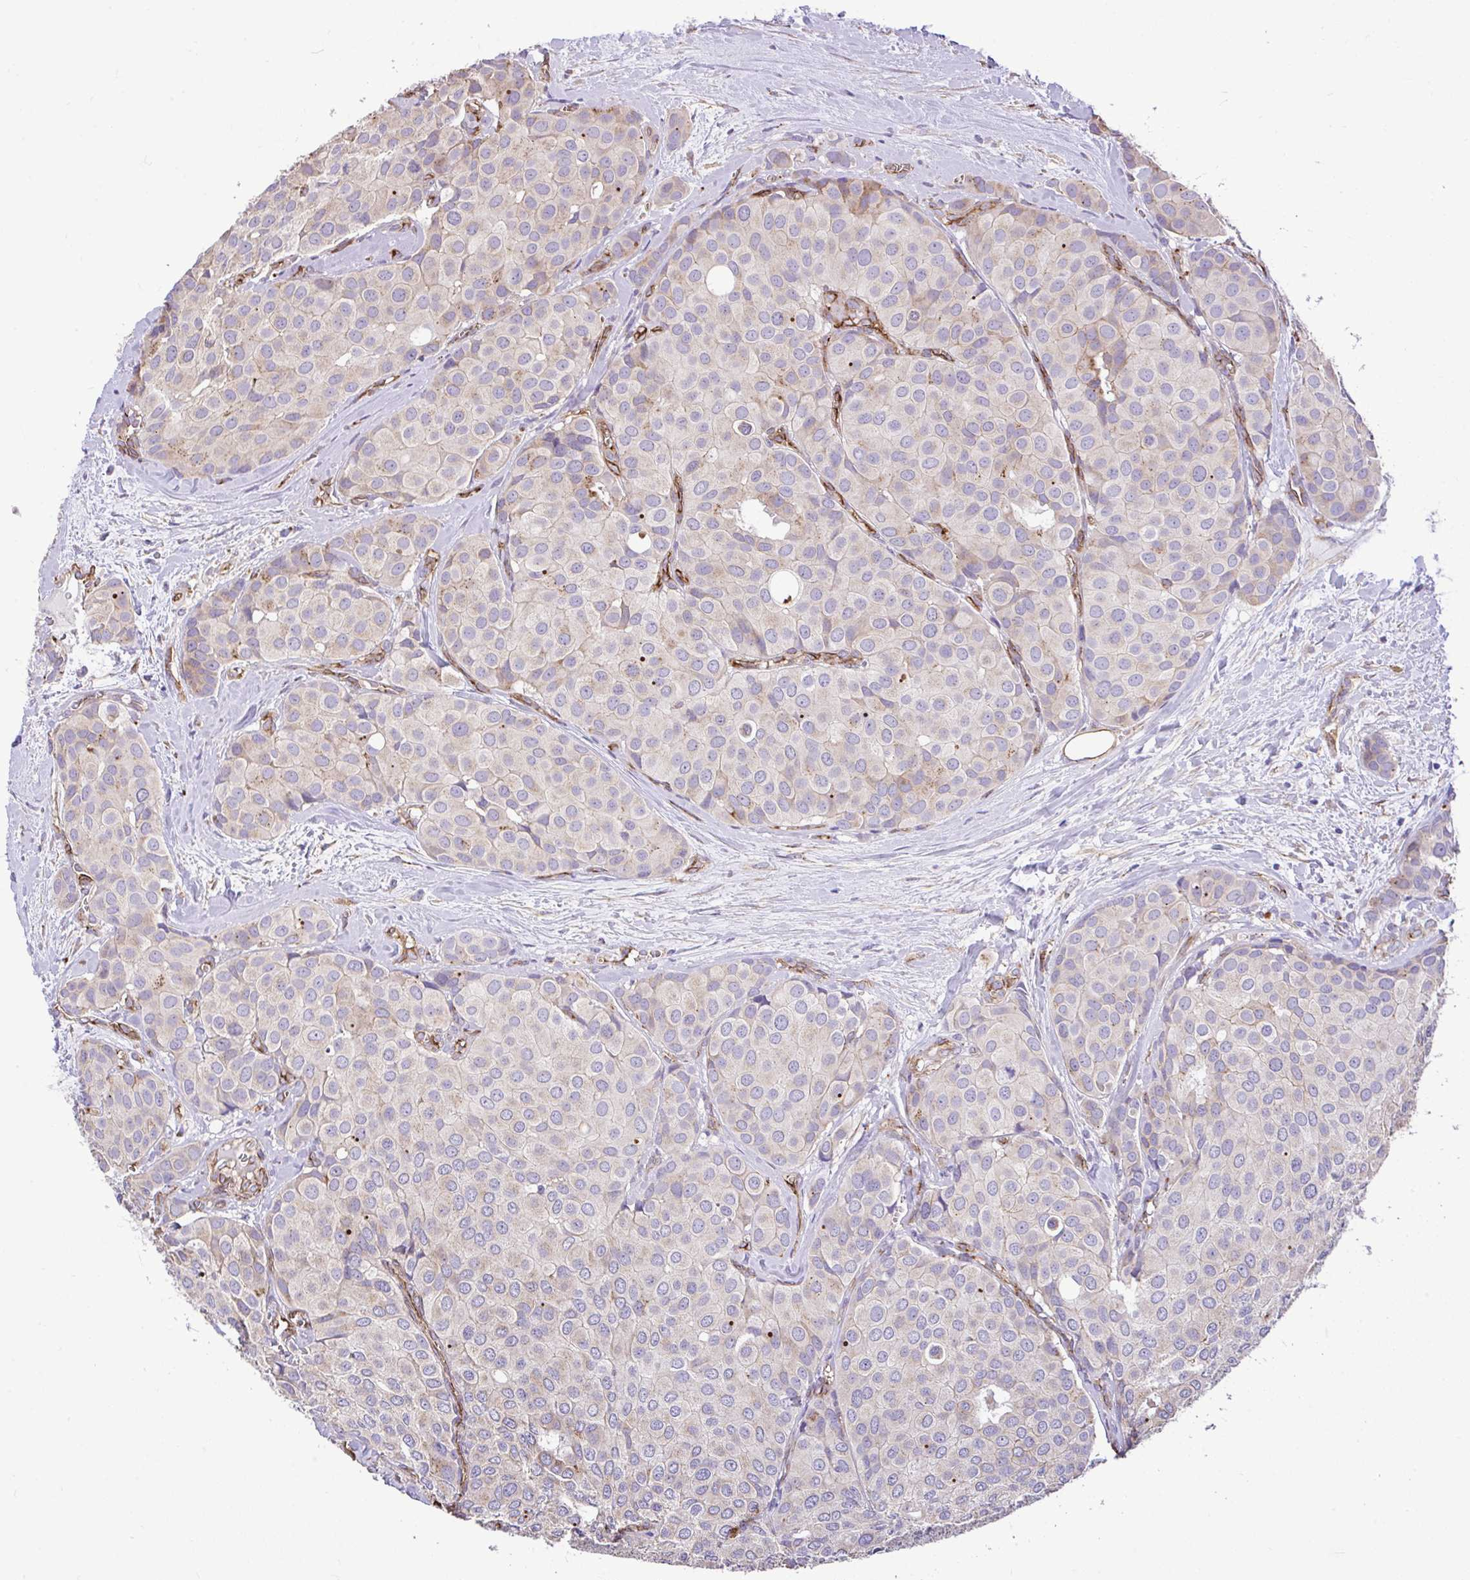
{"staining": {"intensity": "weak", "quantity": "<25%", "location": "cytoplasmic/membranous"}, "tissue": "breast cancer", "cell_type": "Tumor cells", "image_type": "cancer", "snomed": [{"axis": "morphology", "description": "Duct carcinoma"}, {"axis": "topography", "description": "Breast"}], "caption": "An immunohistochemistry image of breast invasive ductal carcinoma is shown. There is no staining in tumor cells of breast invasive ductal carcinoma.", "gene": "PTPRK", "patient": {"sex": "female", "age": 70}}